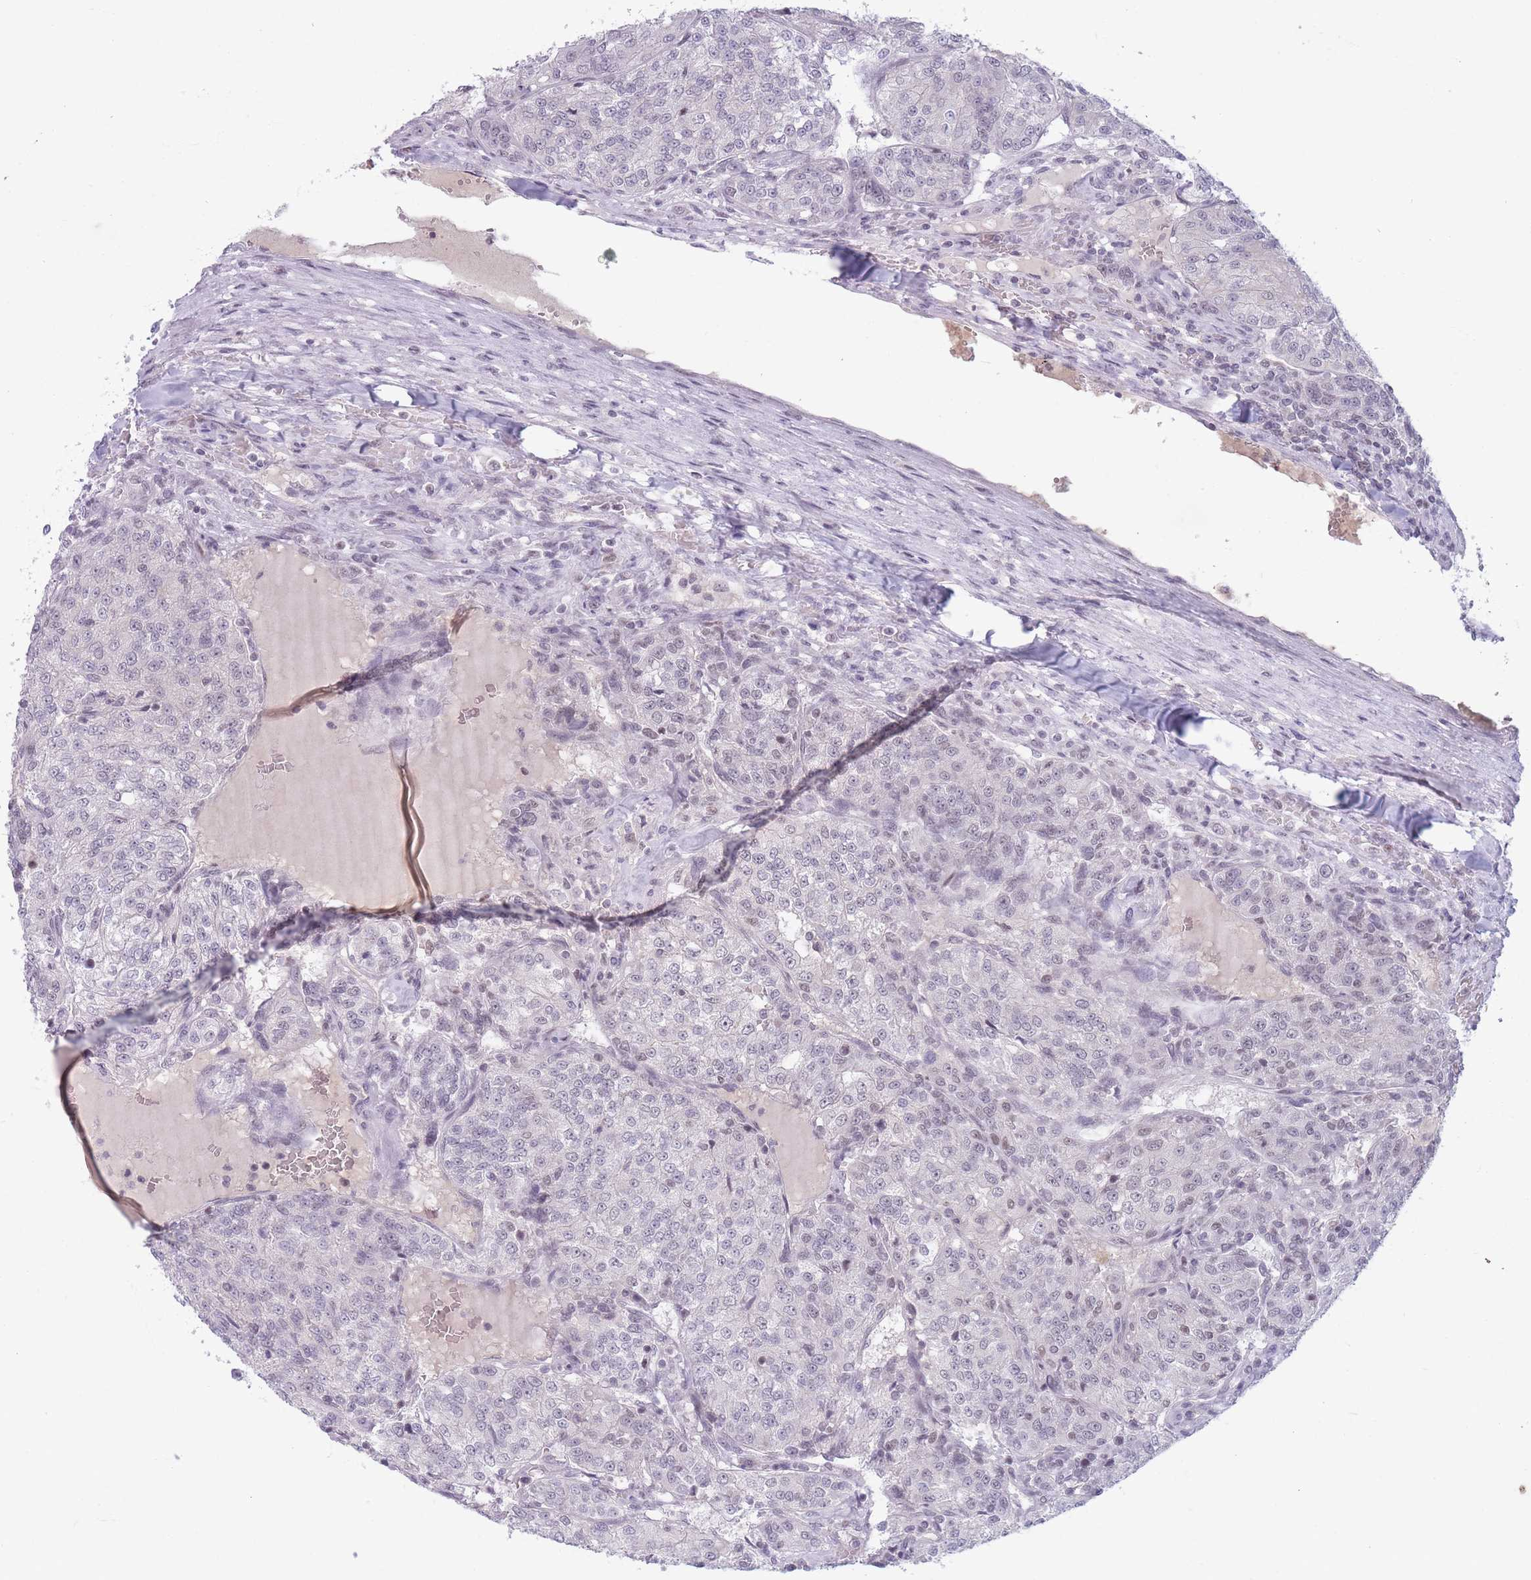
{"staining": {"intensity": "negative", "quantity": "none", "location": "none"}, "tissue": "renal cancer", "cell_type": "Tumor cells", "image_type": "cancer", "snomed": [{"axis": "morphology", "description": "Adenocarcinoma, NOS"}, {"axis": "topography", "description": "Kidney"}], "caption": "This photomicrograph is of renal adenocarcinoma stained with immunohistochemistry to label a protein in brown with the nuclei are counter-stained blue. There is no positivity in tumor cells.", "gene": "ARID3B", "patient": {"sex": "female", "age": 63}}